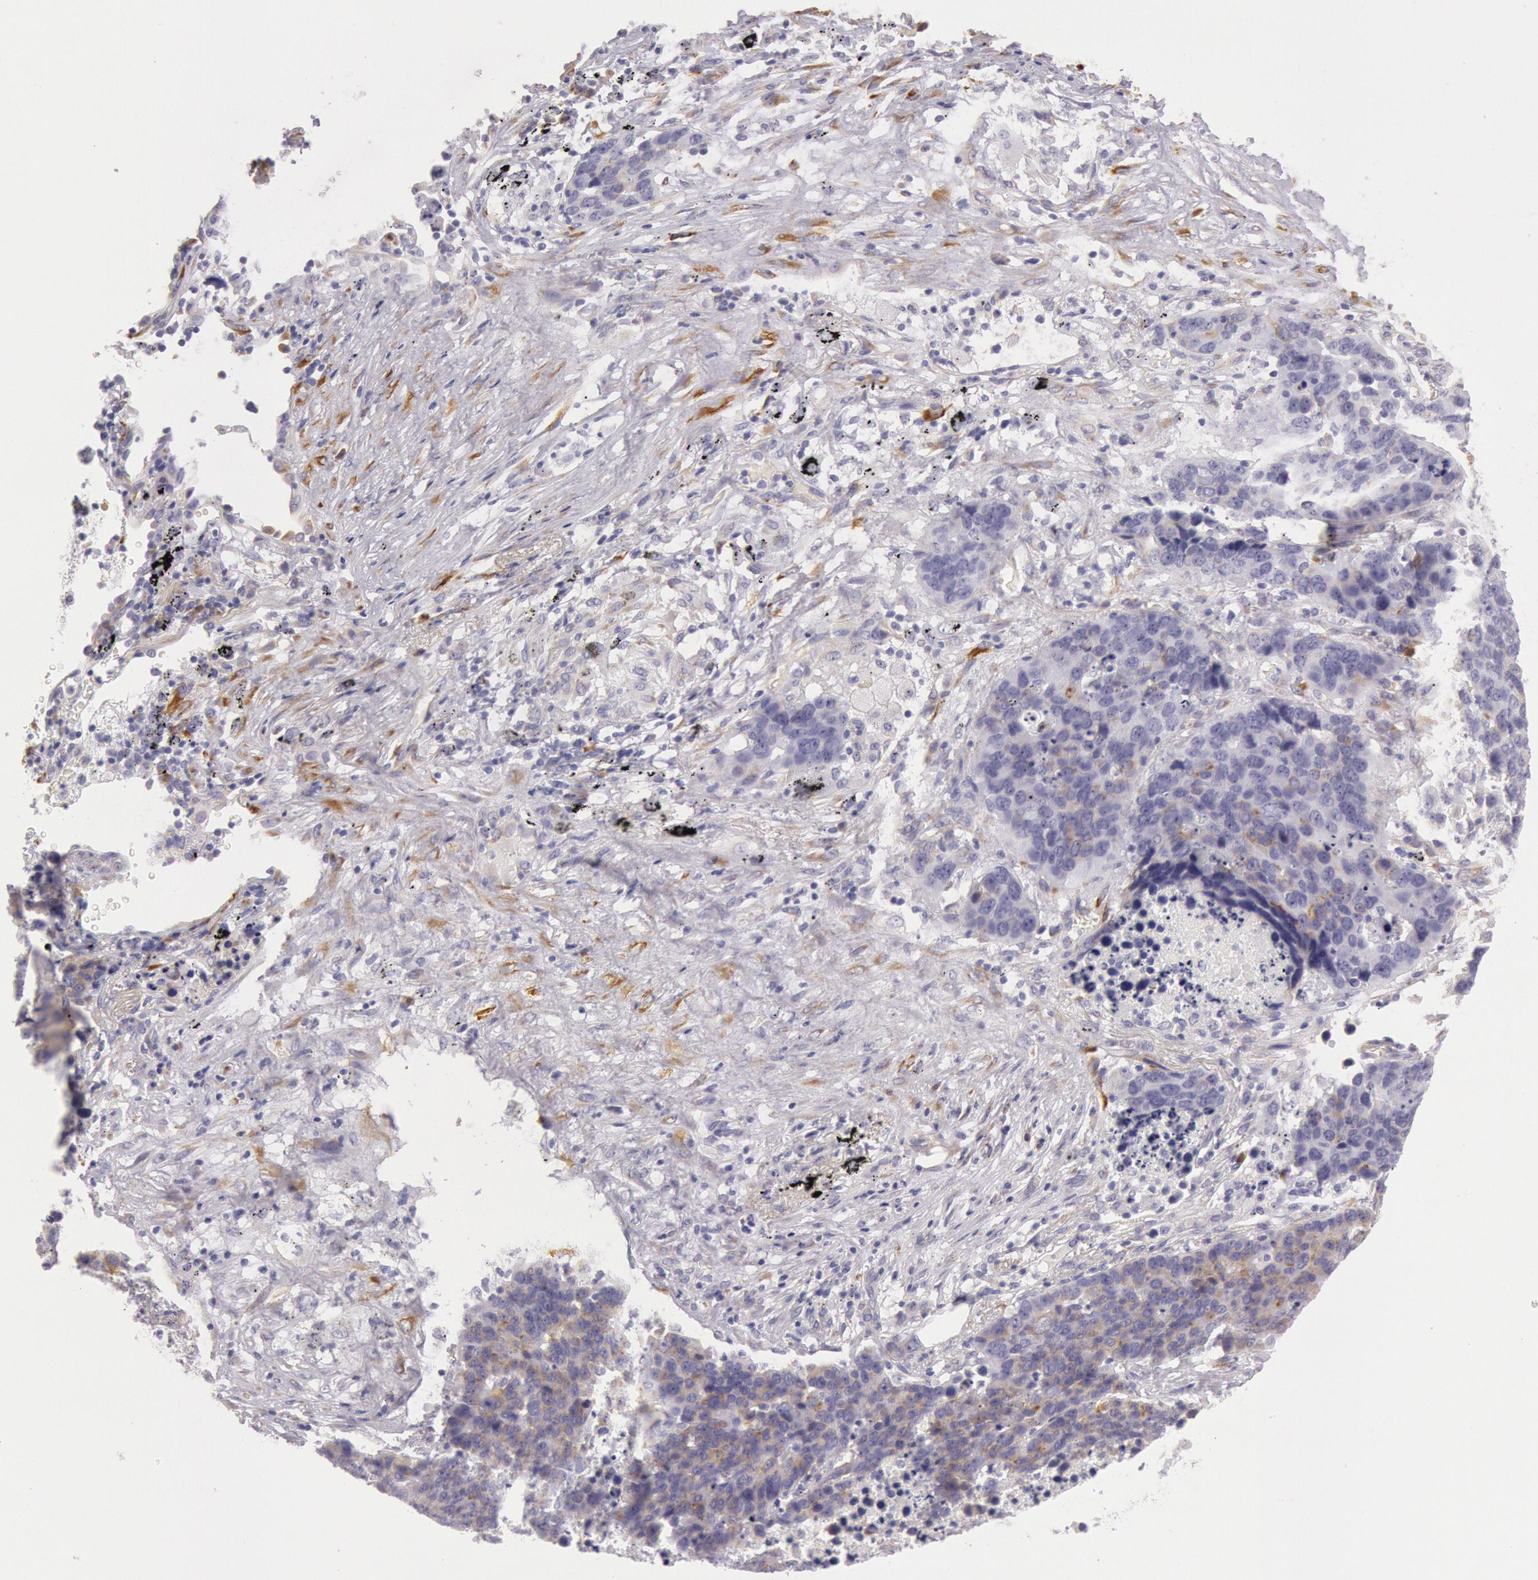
{"staining": {"intensity": "weak", "quantity": "25%-75%", "location": "cytoplasmic/membranous"}, "tissue": "lung cancer", "cell_type": "Tumor cells", "image_type": "cancer", "snomed": [{"axis": "morphology", "description": "Carcinoid, malignant, NOS"}, {"axis": "topography", "description": "Lung"}], "caption": "Immunohistochemistry histopathology image of human lung cancer (carcinoid (malignant)) stained for a protein (brown), which displays low levels of weak cytoplasmic/membranous positivity in about 25%-75% of tumor cells.", "gene": "CIDEB", "patient": {"sex": "male", "age": 60}}